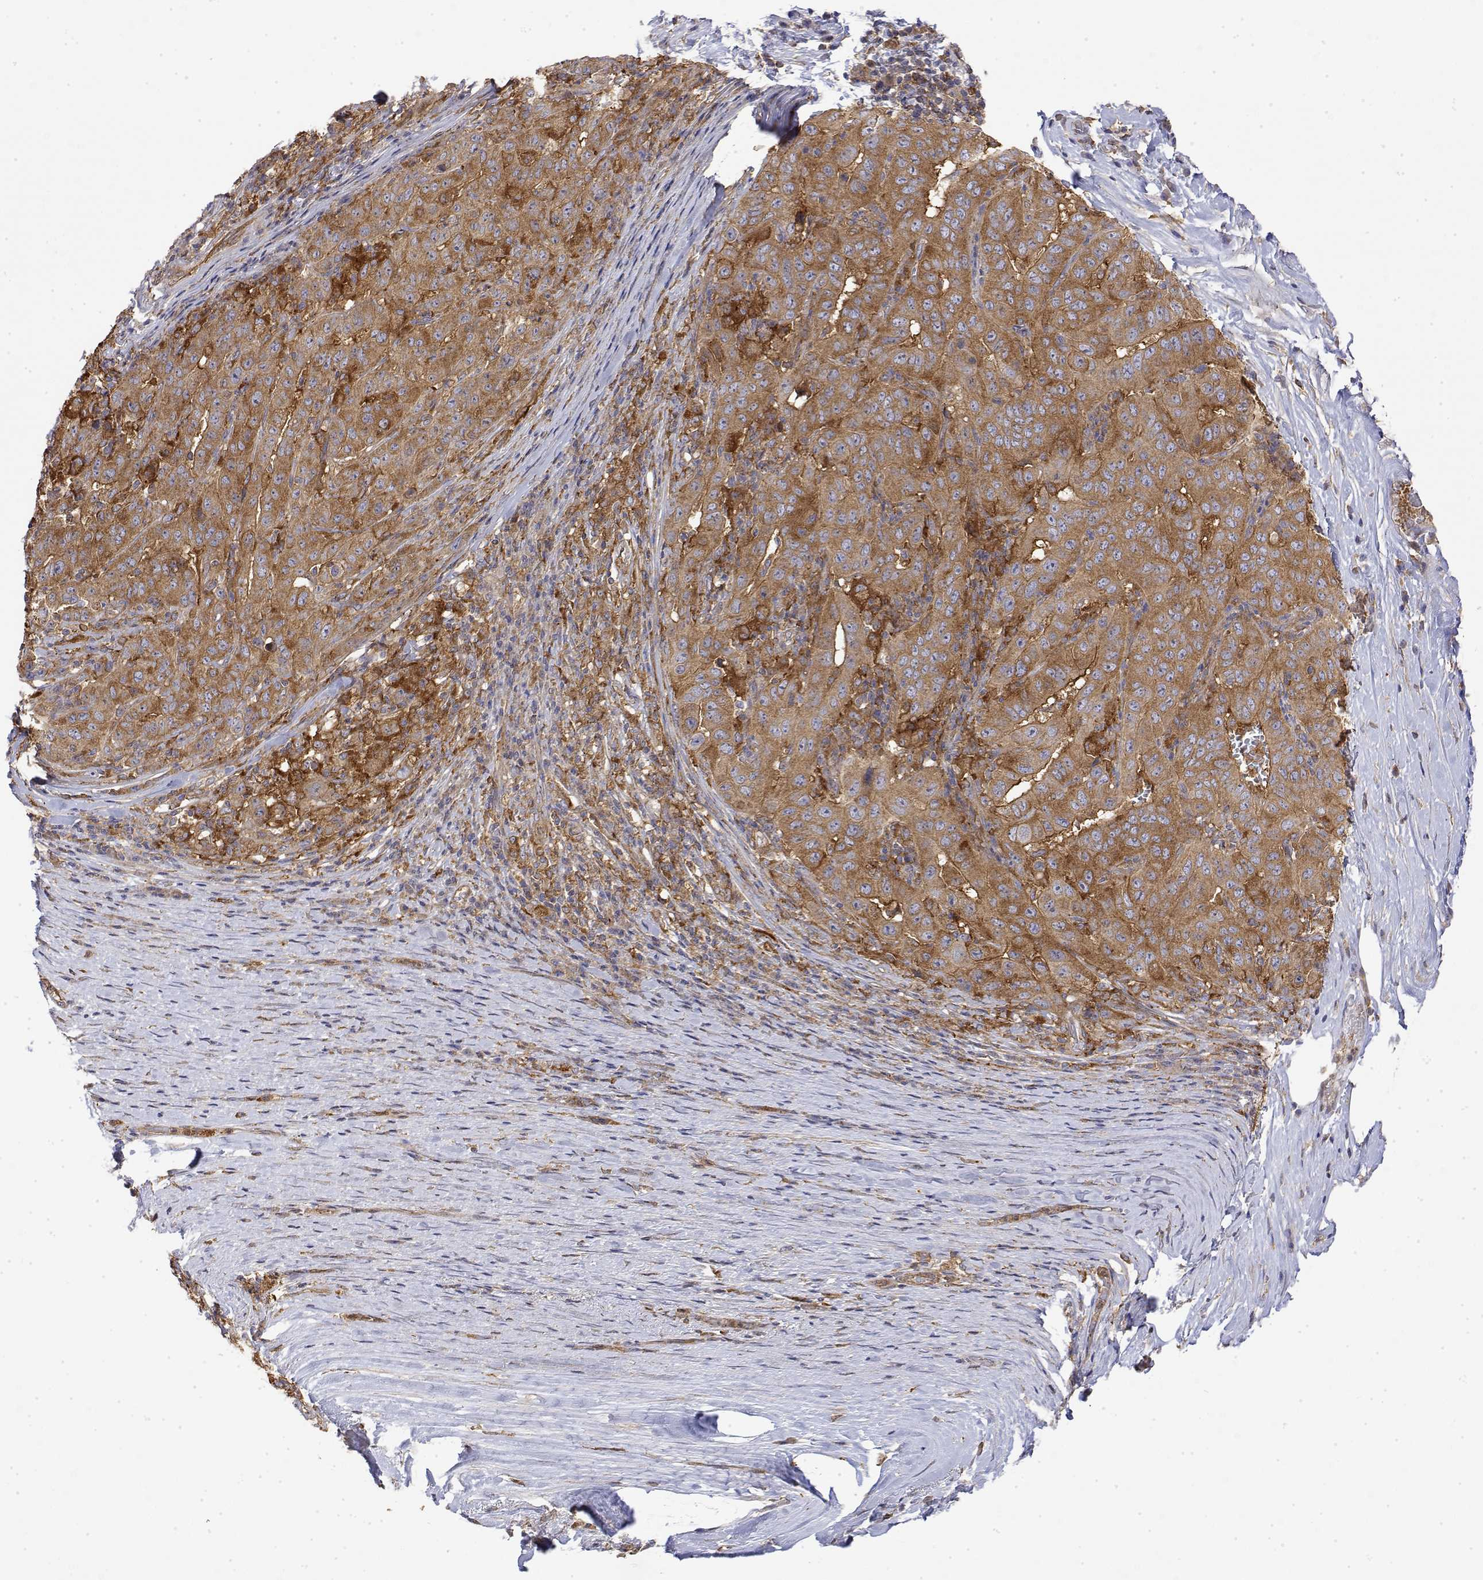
{"staining": {"intensity": "moderate", "quantity": ">75%", "location": "cytoplasmic/membranous"}, "tissue": "pancreatic cancer", "cell_type": "Tumor cells", "image_type": "cancer", "snomed": [{"axis": "morphology", "description": "Adenocarcinoma, NOS"}, {"axis": "topography", "description": "Pancreas"}], "caption": "Protein expression analysis of adenocarcinoma (pancreatic) shows moderate cytoplasmic/membranous positivity in approximately >75% of tumor cells.", "gene": "PACSIN2", "patient": {"sex": "male", "age": 63}}